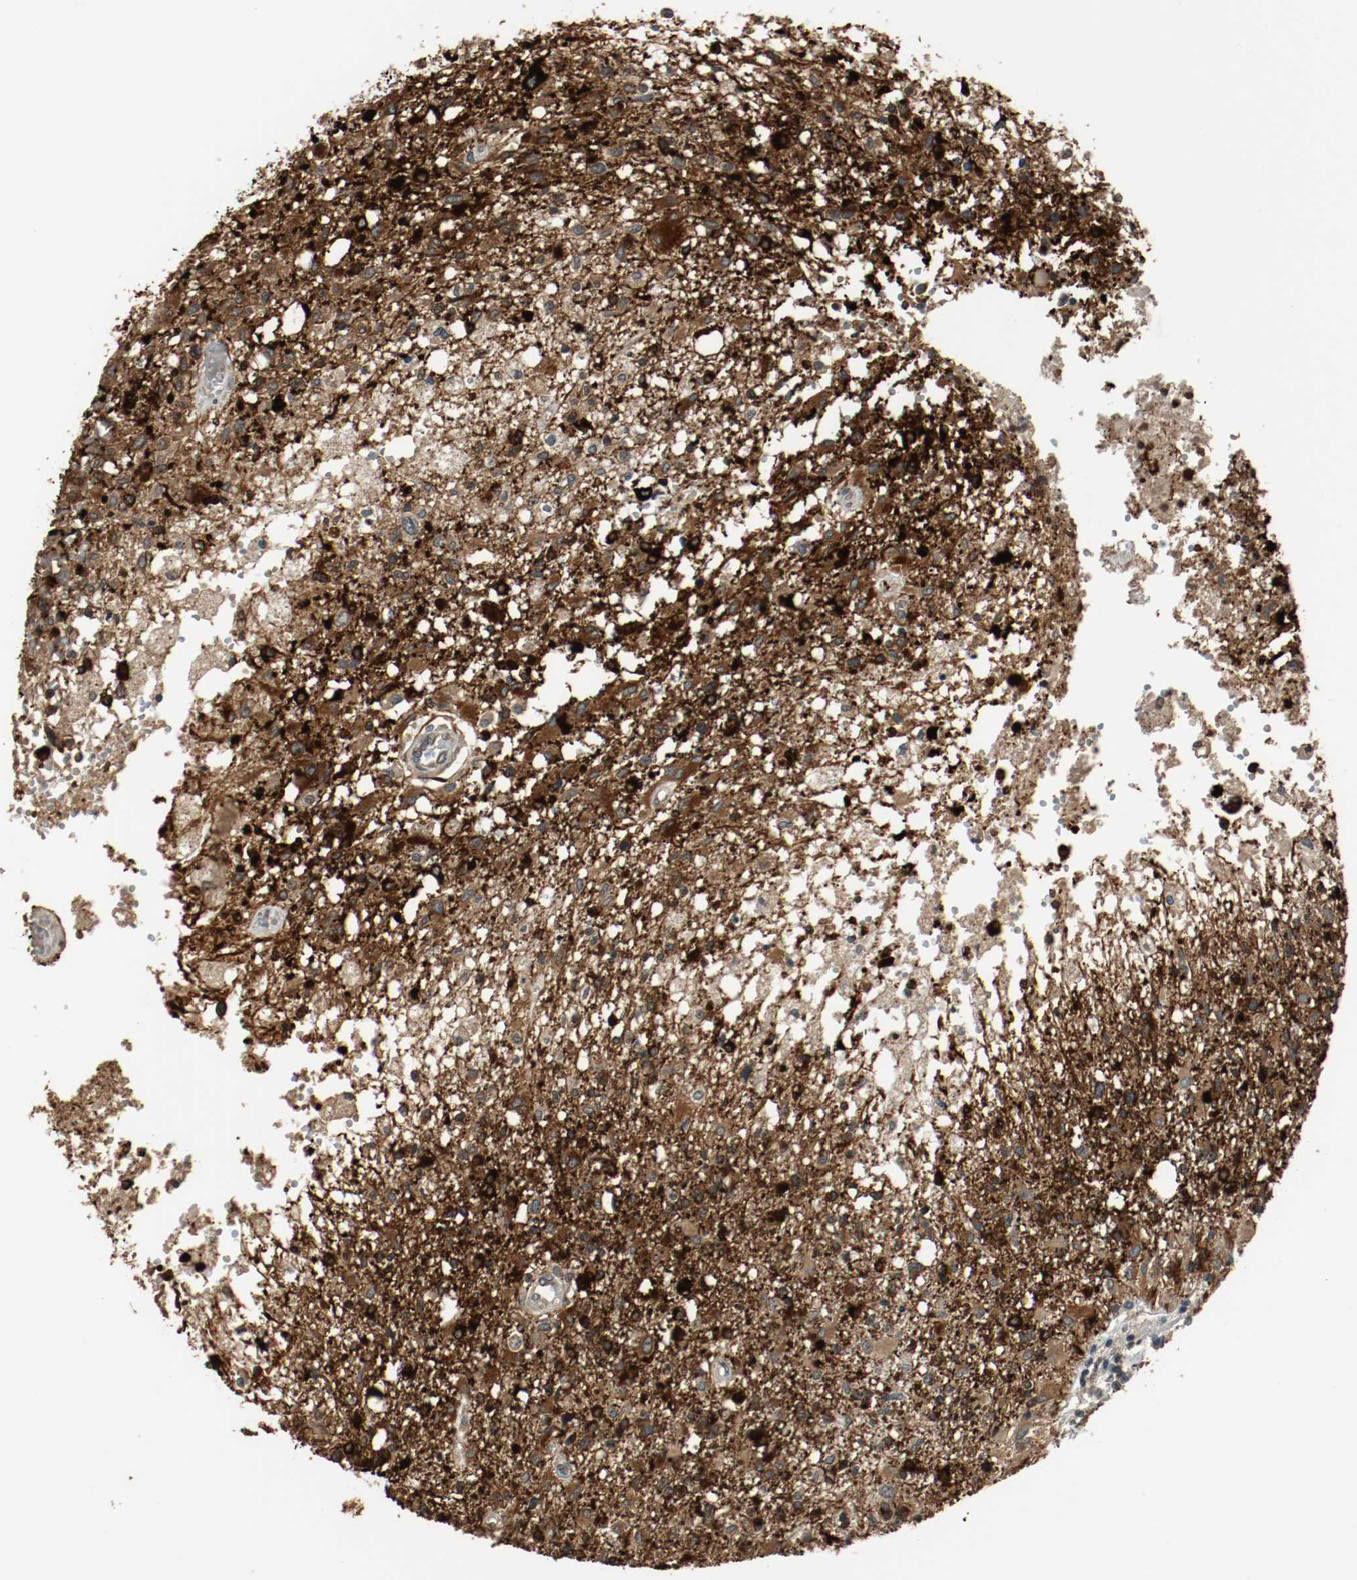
{"staining": {"intensity": "strong", "quantity": "25%-75%", "location": "cytoplasmic/membranous"}, "tissue": "glioma", "cell_type": "Tumor cells", "image_type": "cancer", "snomed": [{"axis": "morphology", "description": "Glioma, malignant, High grade"}, {"axis": "topography", "description": "Cerebral cortex"}], "caption": "Immunohistochemistry micrograph of glioma stained for a protein (brown), which displays high levels of strong cytoplasmic/membranous expression in approximately 25%-75% of tumor cells.", "gene": "RTN4", "patient": {"sex": "male", "age": 76}}